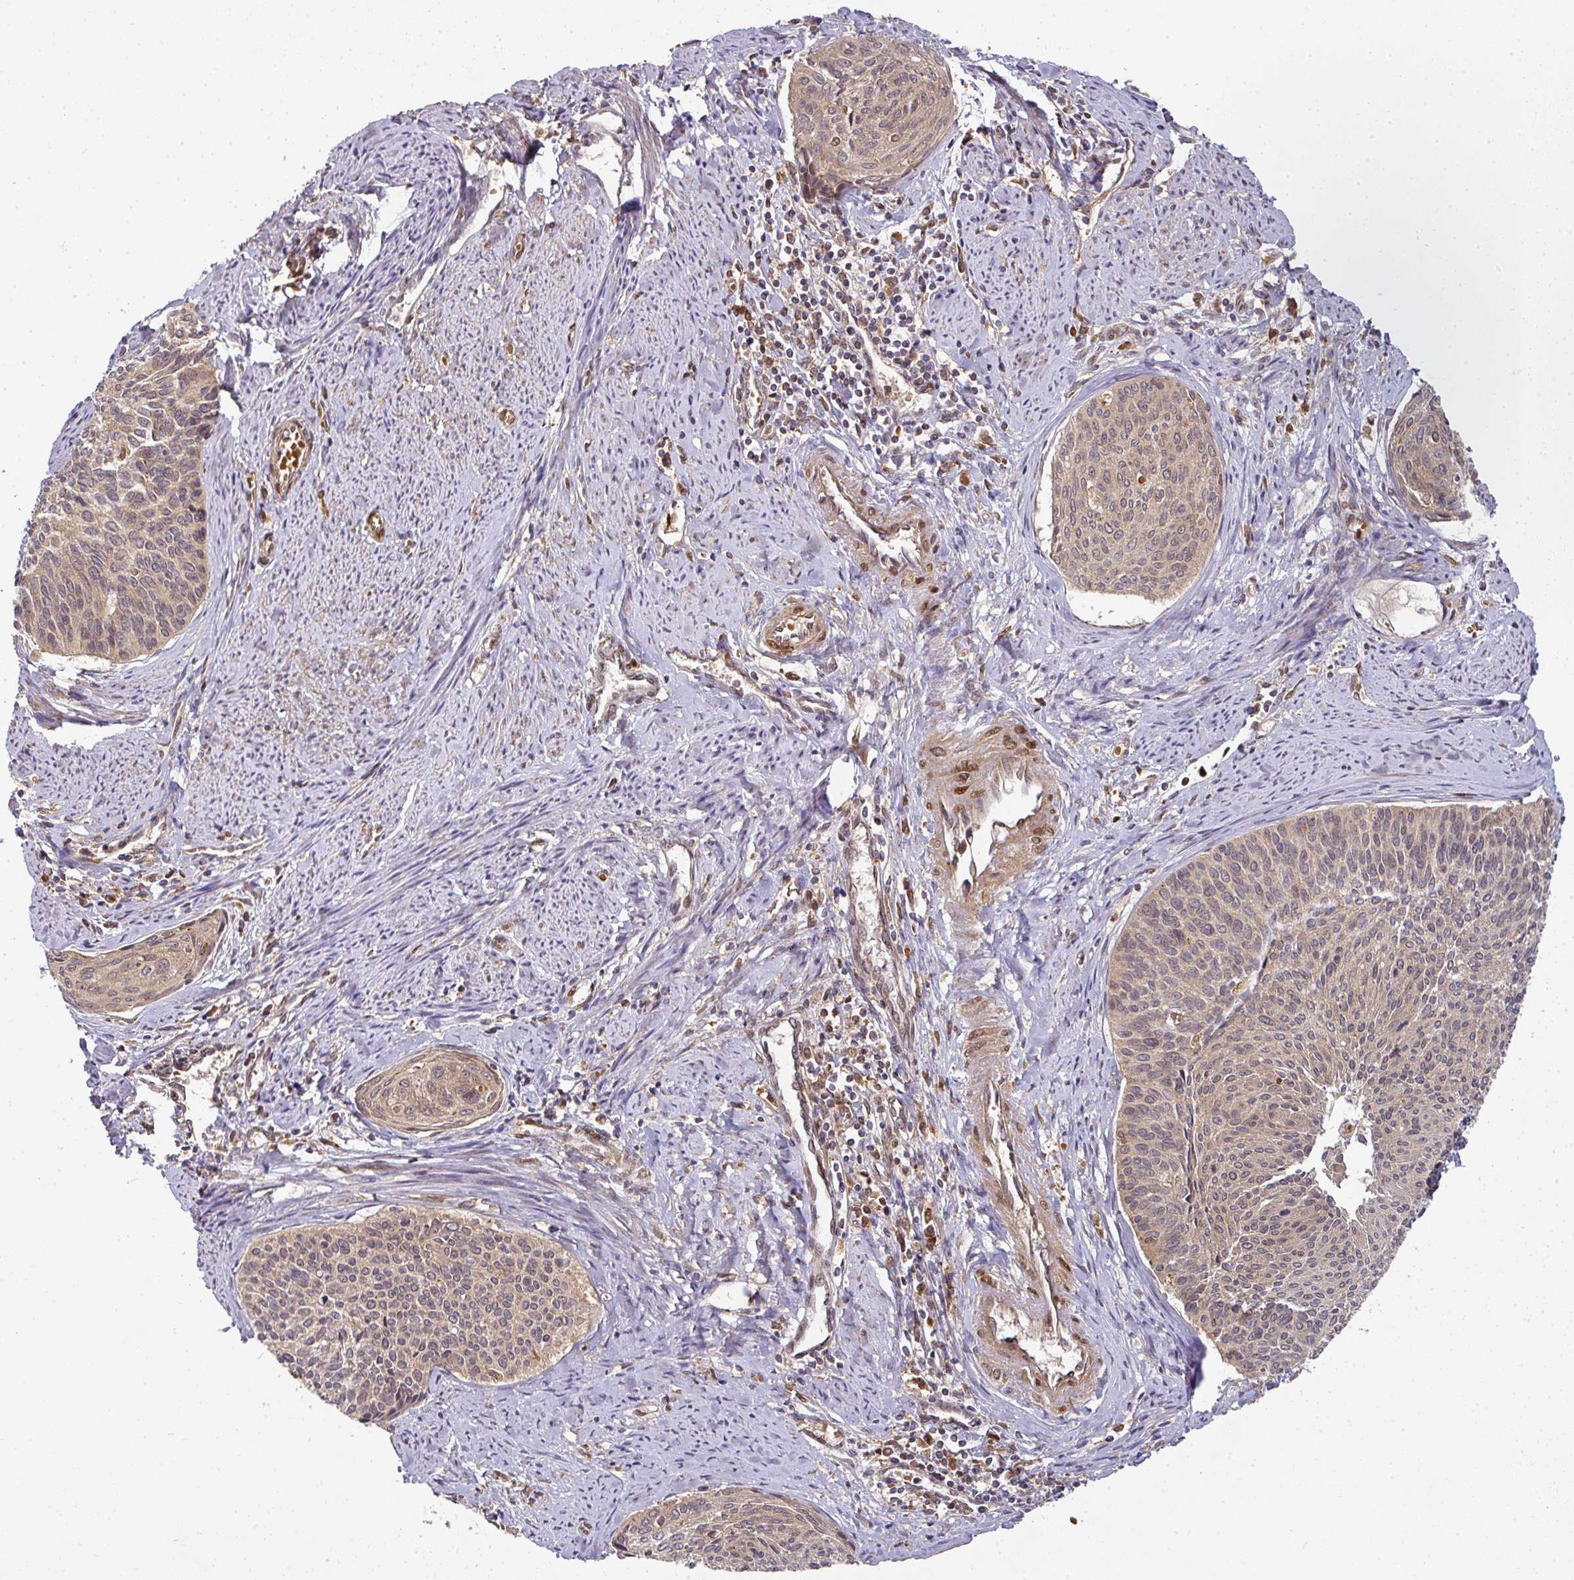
{"staining": {"intensity": "weak", "quantity": "25%-75%", "location": "nuclear"}, "tissue": "cervical cancer", "cell_type": "Tumor cells", "image_type": "cancer", "snomed": [{"axis": "morphology", "description": "Squamous cell carcinoma, NOS"}, {"axis": "topography", "description": "Cervix"}], "caption": "Squamous cell carcinoma (cervical) stained for a protein shows weak nuclear positivity in tumor cells.", "gene": "MALSU1", "patient": {"sex": "female", "age": 55}}